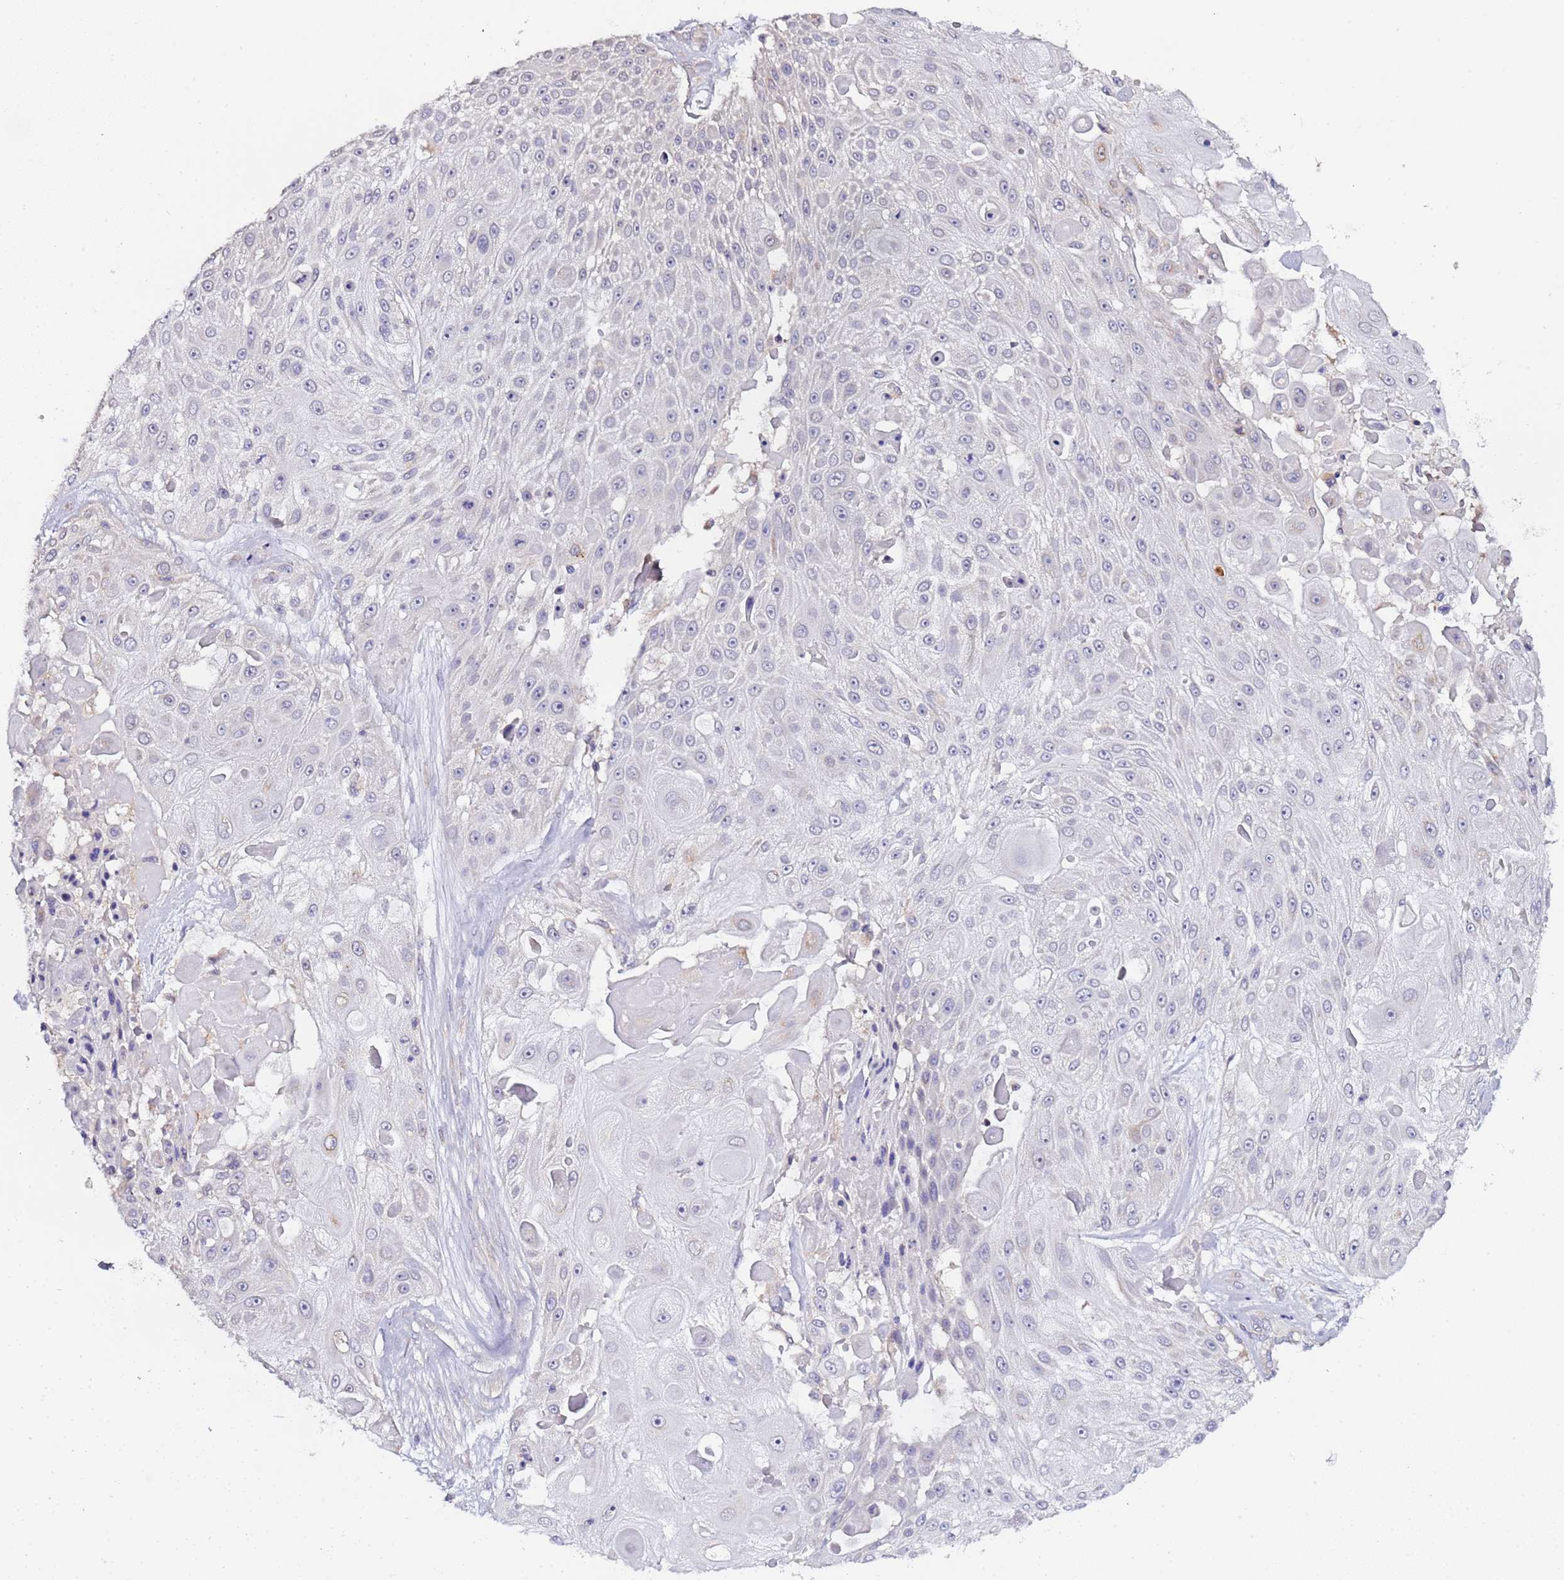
{"staining": {"intensity": "negative", "quantity": "none", "location": "none"}, "tissue": "skin cancer", "cell_type": "Tumor cells", "image_type": "cancer", "snomed": [{"axis": "morphology", "description": "Squamous cell carcinoma, NOS"}, {"axis": "topography", "description": "Skin"}], "caption": "High magnification brightfield microscopy of skin cancer stained with DAB (3,3'-diaminobenzidine) (brown) and counterstained with hematoxylin (blue): tumor cells show no significant positivity.", "gene": "ELMOD2", "patient": {"sex": "female", "age": 86}}